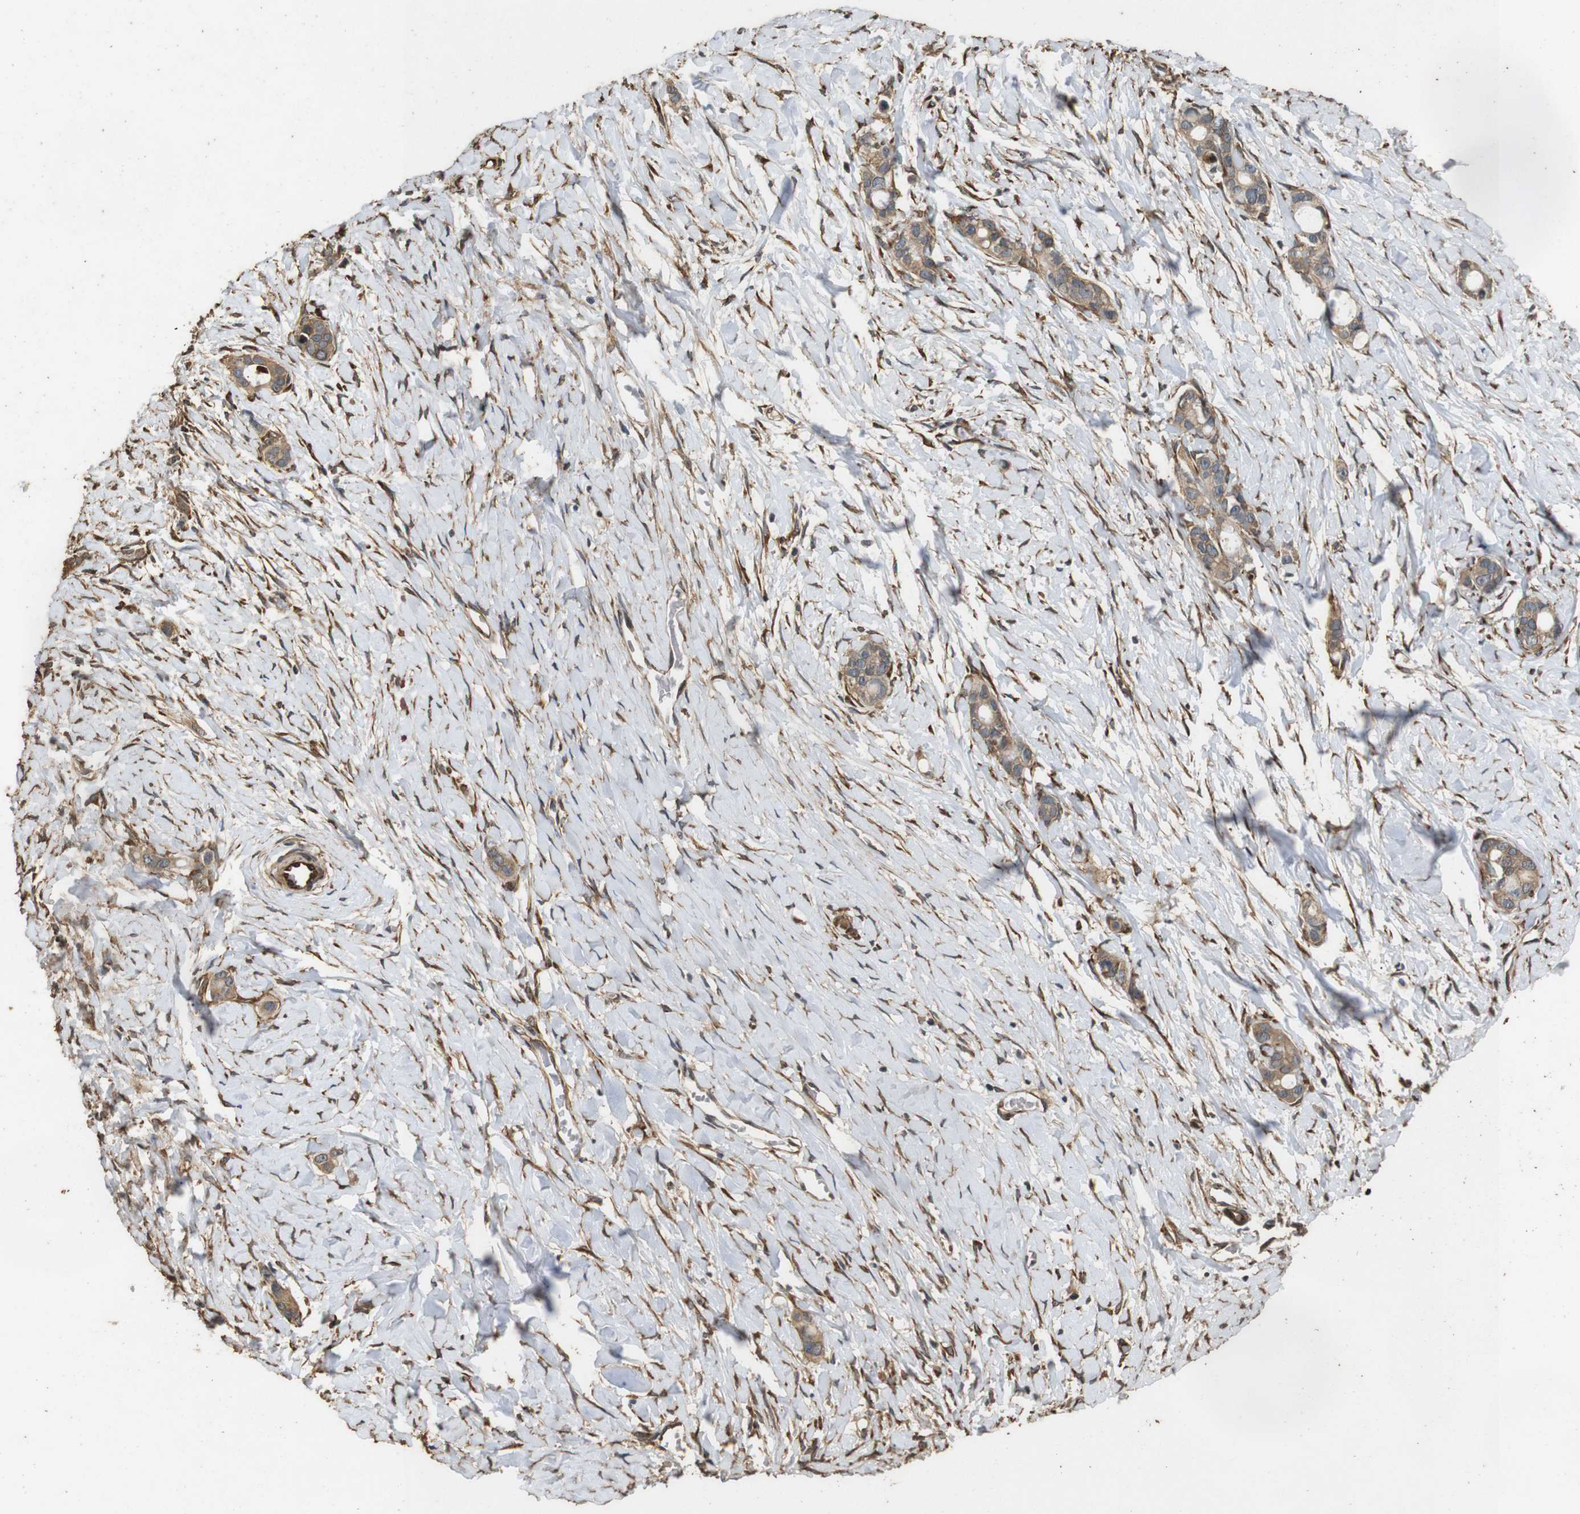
{"staining": {"intensity": "moderate", "quantity": ">75%", "location": "cytoplasmic/membranous"}, "tissue": "stomach cancer", "cell_type": "Tumor cells", "image_type": "cancer", "snomed": [{"axis": "morphology", "description": "Adenocarcinoma, NOS"}, {"axis": "topography", "description": "Stomach"}], "caption": "Moderate cytoplasmic/membranous expression for a protein is appreciated in about >75% of tumor cells of adenocarcinoma (stomach) using immunohistochemistry.", "gene": "CNPY4", "patient": {"sex": "female", "age": 75}}